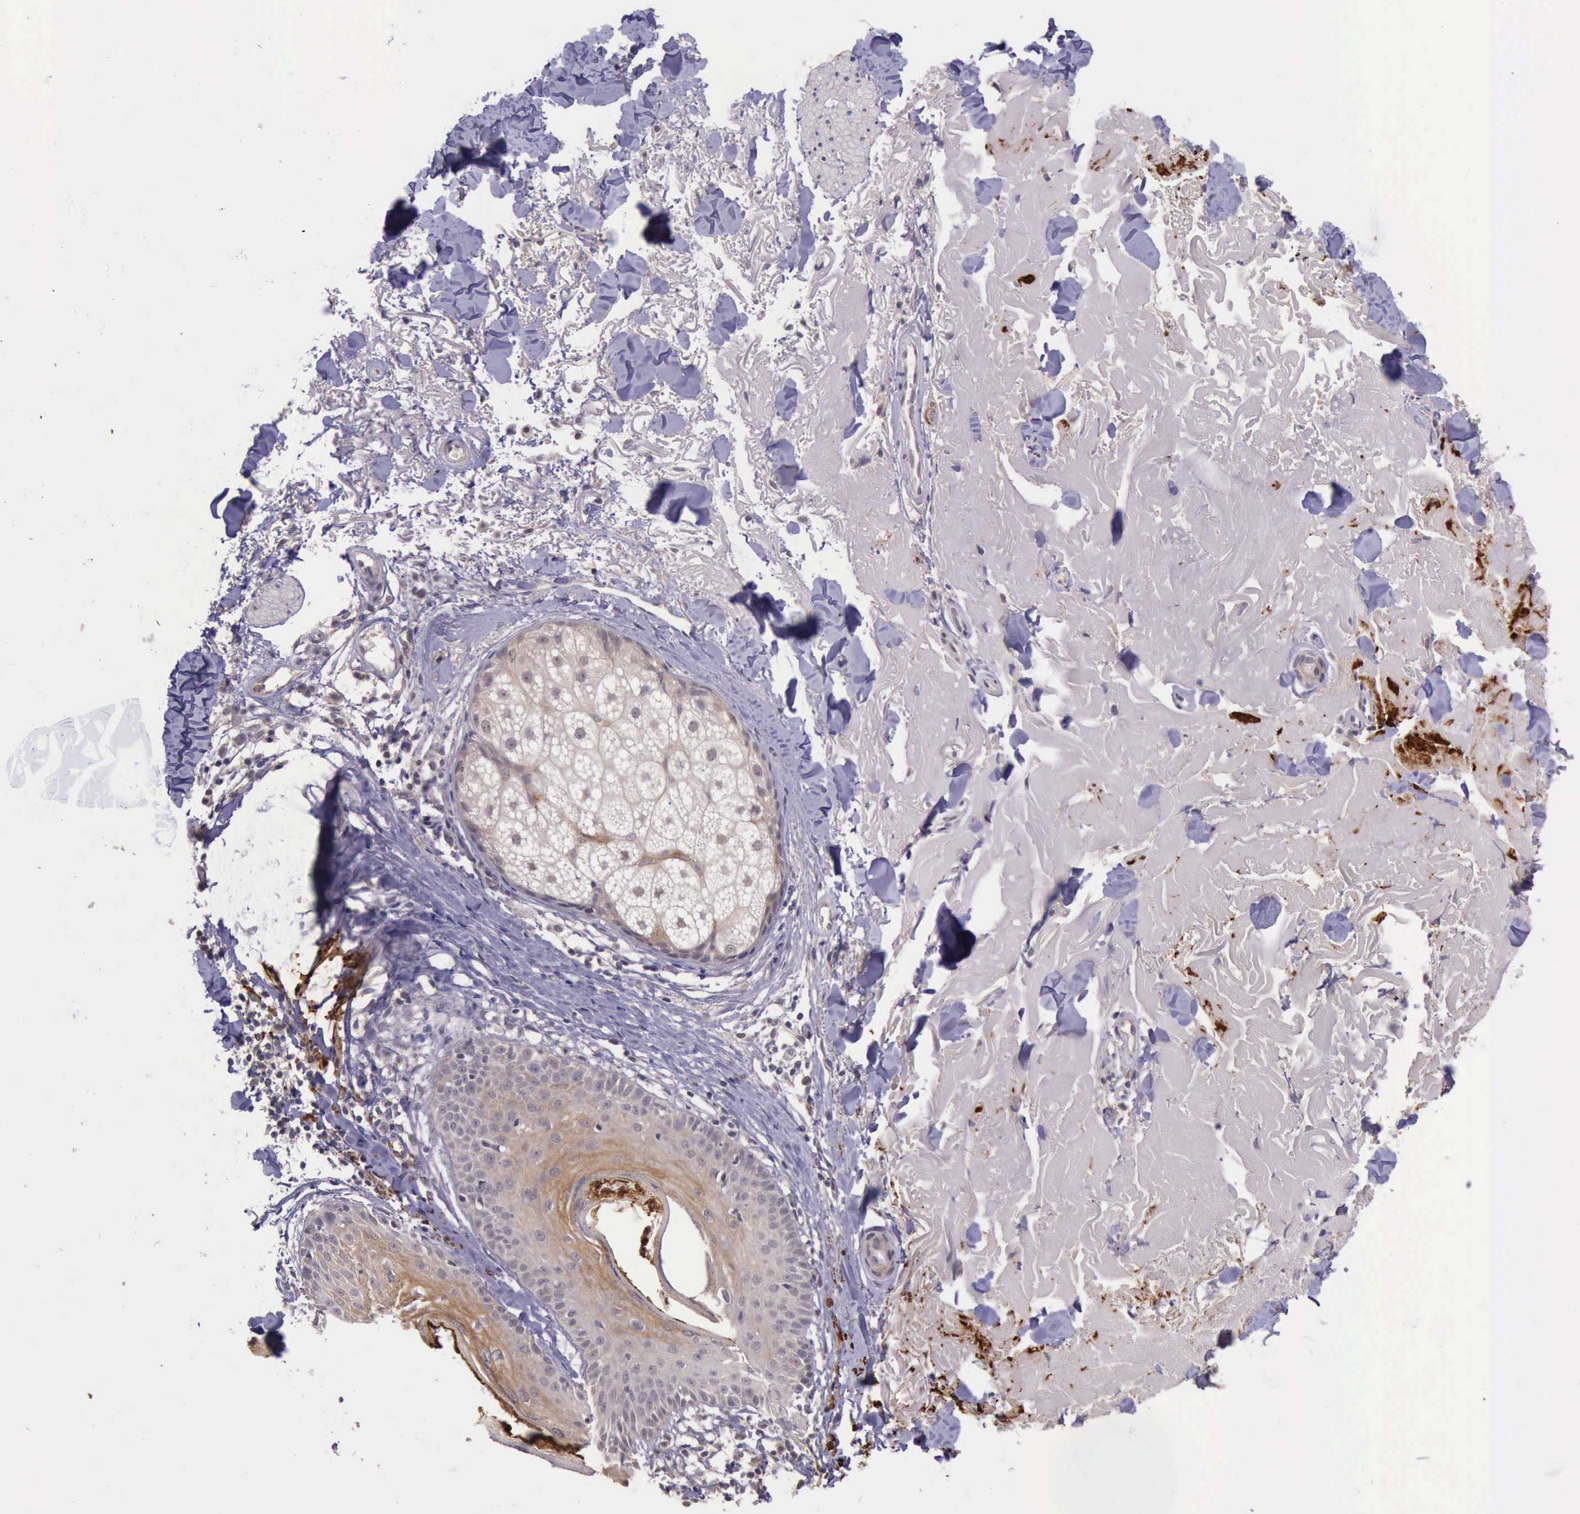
{"staining": {"intensity": "negative", "quantity": "none", "location": "none"}, "tissue": "skin", "cell_type": "Fibroblasts", "image_type": "normal", "snomed": [{"axis": "morphology", "description": "Normal tissue, NOS"}, {"axis": "topography", "description": "Skin"}], "caption": "Immunohistochemistry of normal skin demonstrates no positivity in fibroblasts. (DAB (3,3'-diaminobenzidine) immunohistochemistry with hematoxylin counter stain).", "gene": "PRICKLE3", "patient": {"sex": "male", "age": 86}}